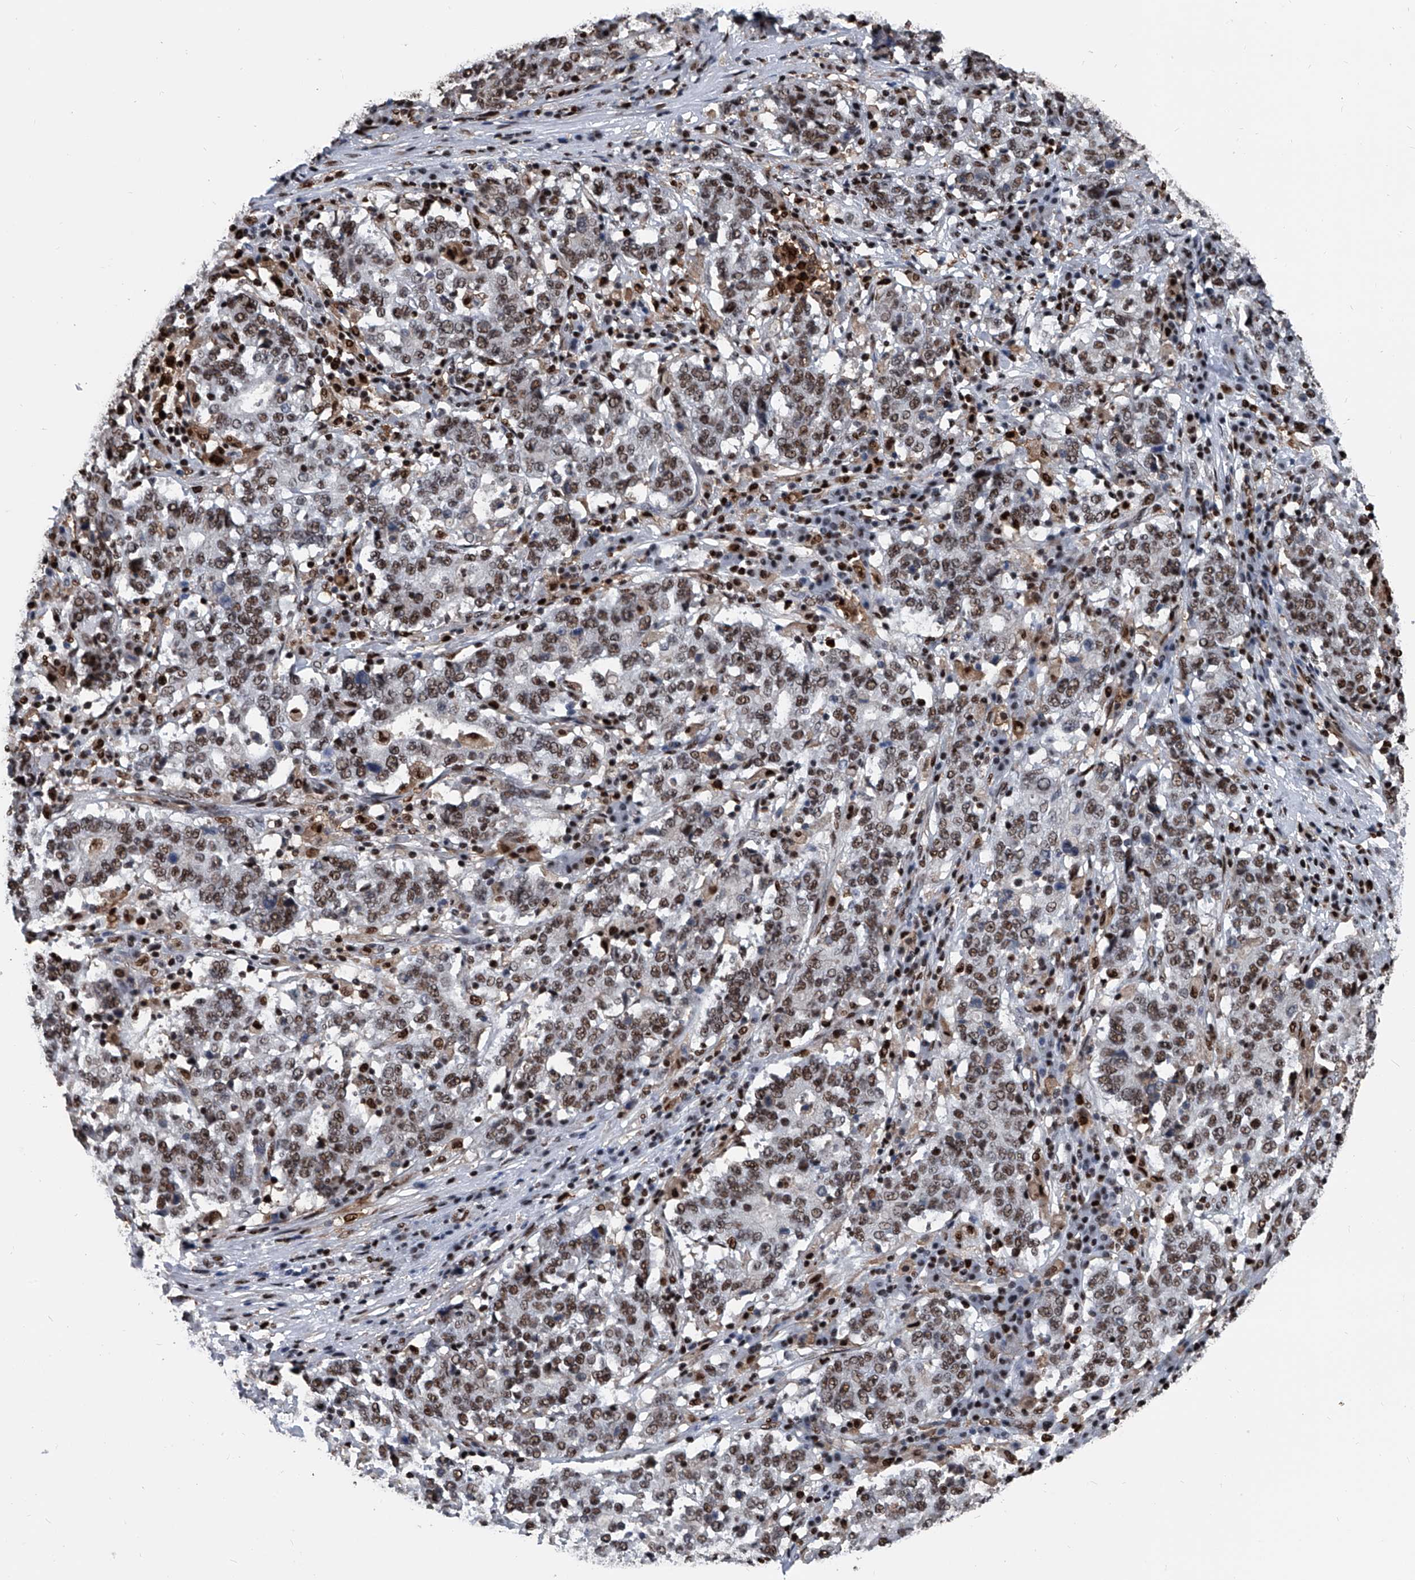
{"staining": {"intensity": "moderate", "quantity": ">75%", "location": "nuclear"}, "tissue": "stomach cancer", "cell_type": "Tumor cells", "image_type": "cancer", "snomed": [{"axis": "morphology", "description": "Adenocarcinoma, NOS"}, {"axis": "topography", "description": "Stomach"}], "caption": "The photomicrograph demonstrates immunohistochemical staining of adenocarcinoma (stomach). There is moderate nuclear staining is seen in approximately >75% of tumor cells.", "gene": "FKBP5", "patient": {"sex": "male", "age": 59}}